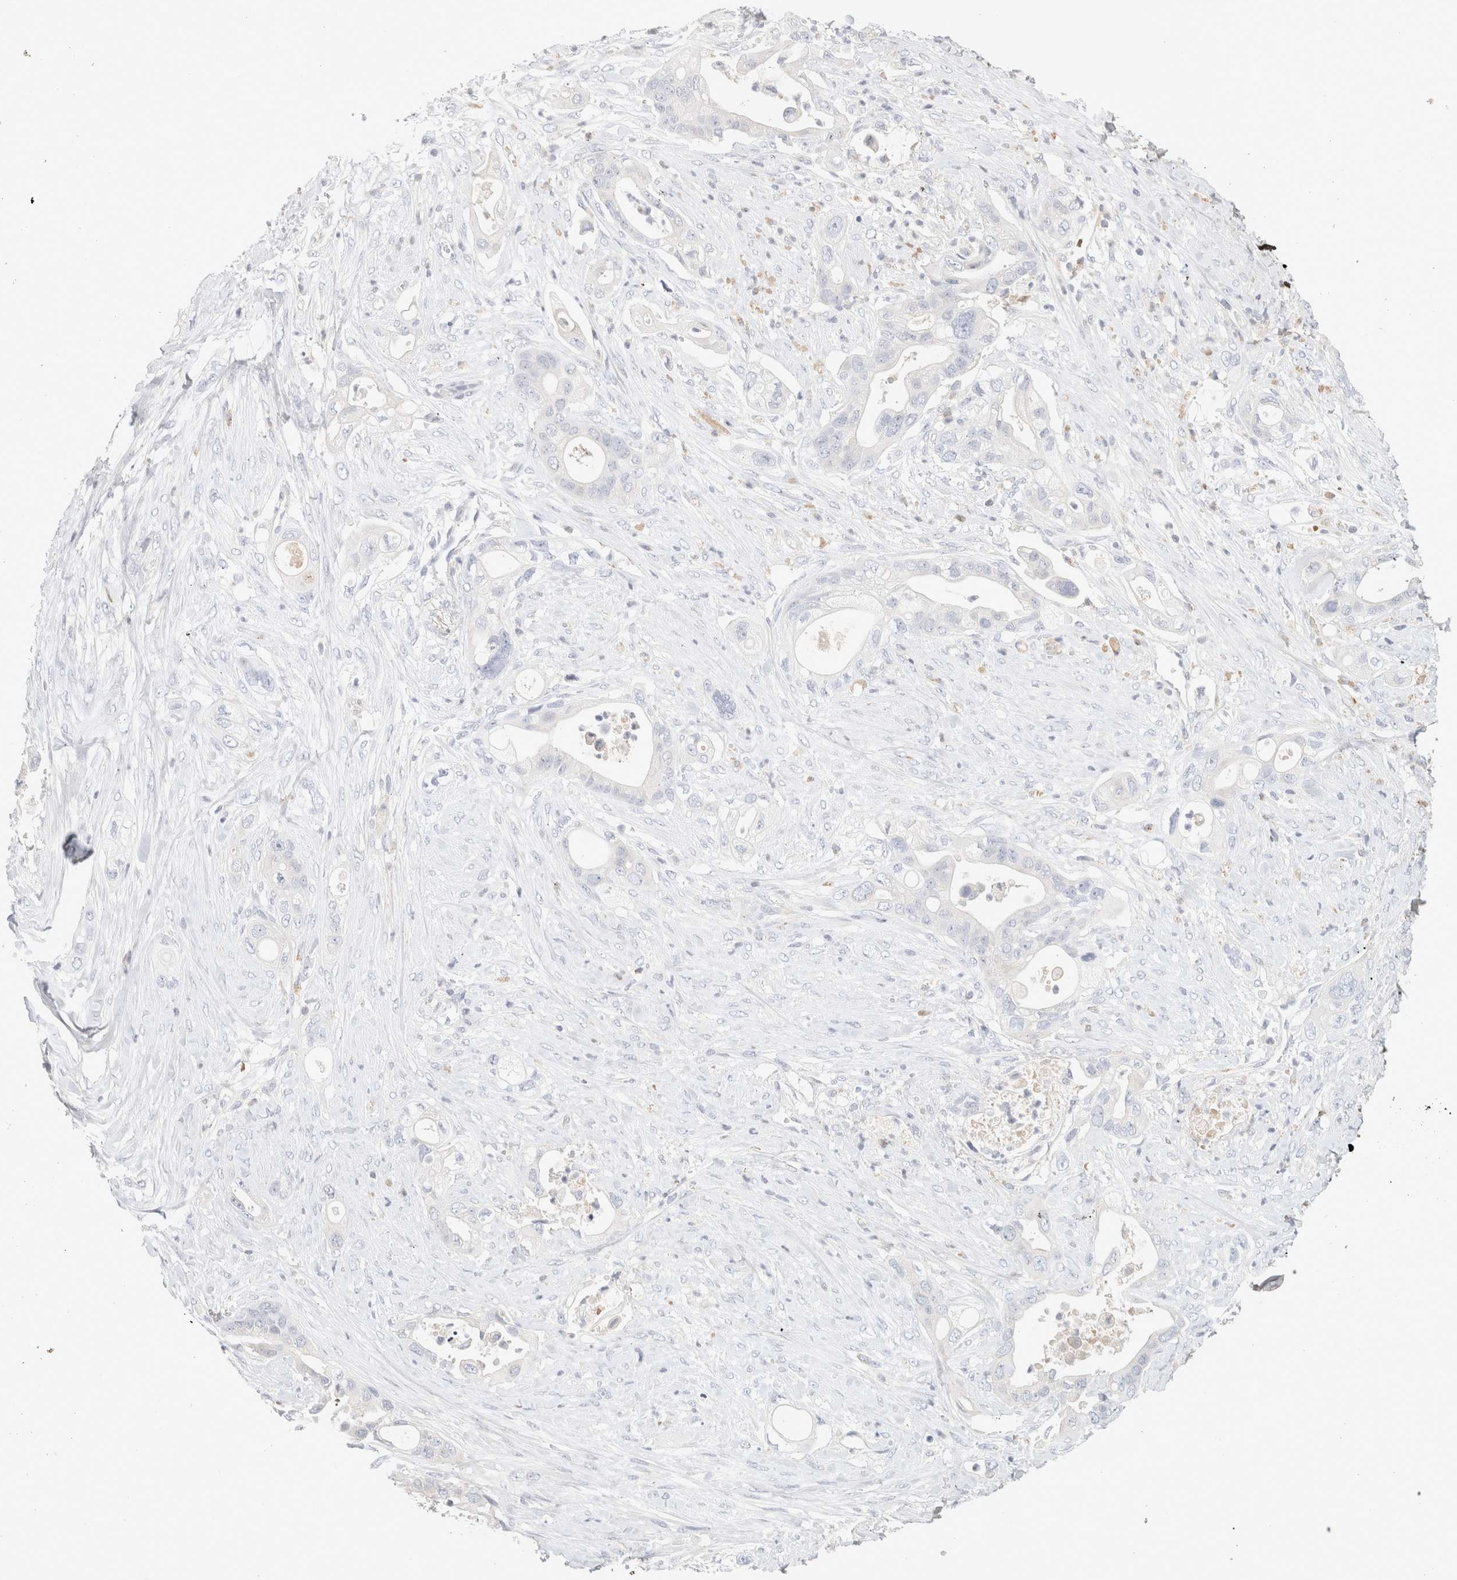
{"staining": {"intensity": "negative", "quantity": "none", "location": "none"}, "tissue": "pancreatic cancer", "cell_type": "Tumor cells", "image_type": "cancer", "snomed": [{"axis": "morphology", "description": "Adenocarcinoma, NOS"}, {"axis": "topography", "description": "Pancreas"}], "caption": "Immunohistochemistry micrograph of neoplastic tissue: pancreatic cancer stained with DAB (3,3'-diaminobenzidine) exhibits no significant protein staining in tumor cells.", "gene": "FGL2", "patient": {"sex": "male", "age": 53}}